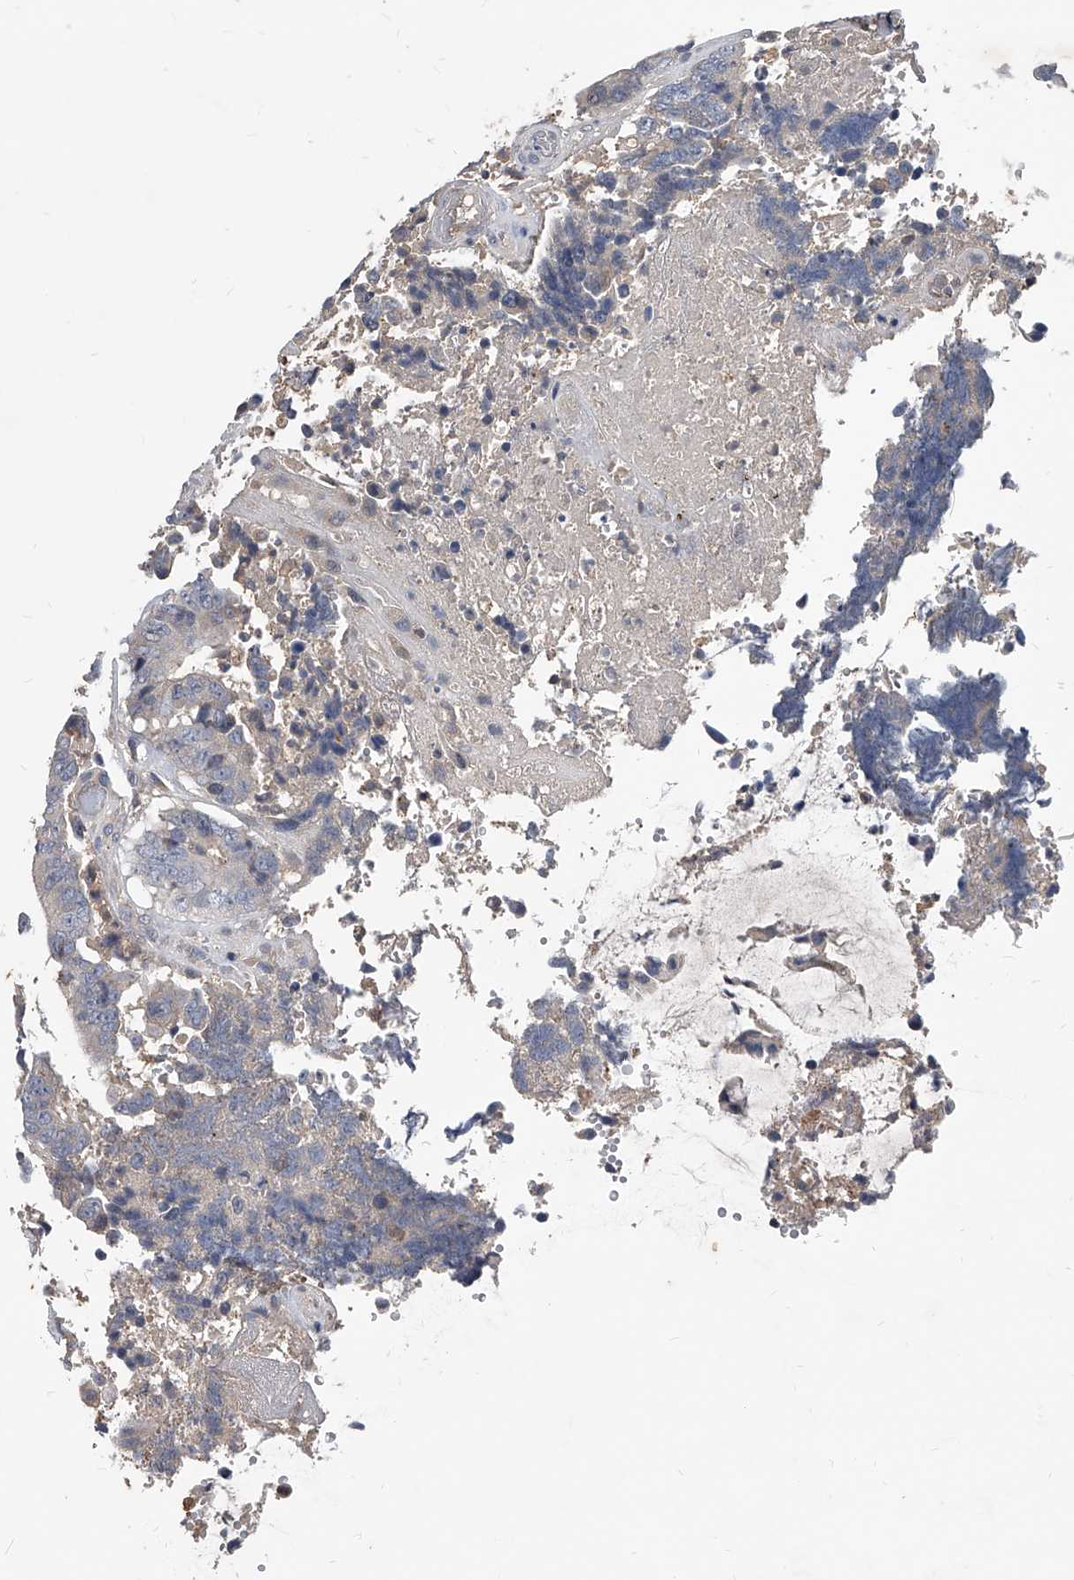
{"staining": {"intensity": "negative", "quantity": "none", "location": "none"}, "tissue": "colorectal cancer", "cell_type": "Tumor cells", "image_type": "cancer", "snomed": [{"axis": "morphology", "description": "Adenocarcinoma, NOS"}, {"axis": "topography", "description": "Rectum"}], "caption": "Adenocarcinoma (colorectal) was stained to show a protein in brown. There is no significant expression in tumor cells.", "gene": "HOMER3", "patient": {"sex": "male", "age": 72}}